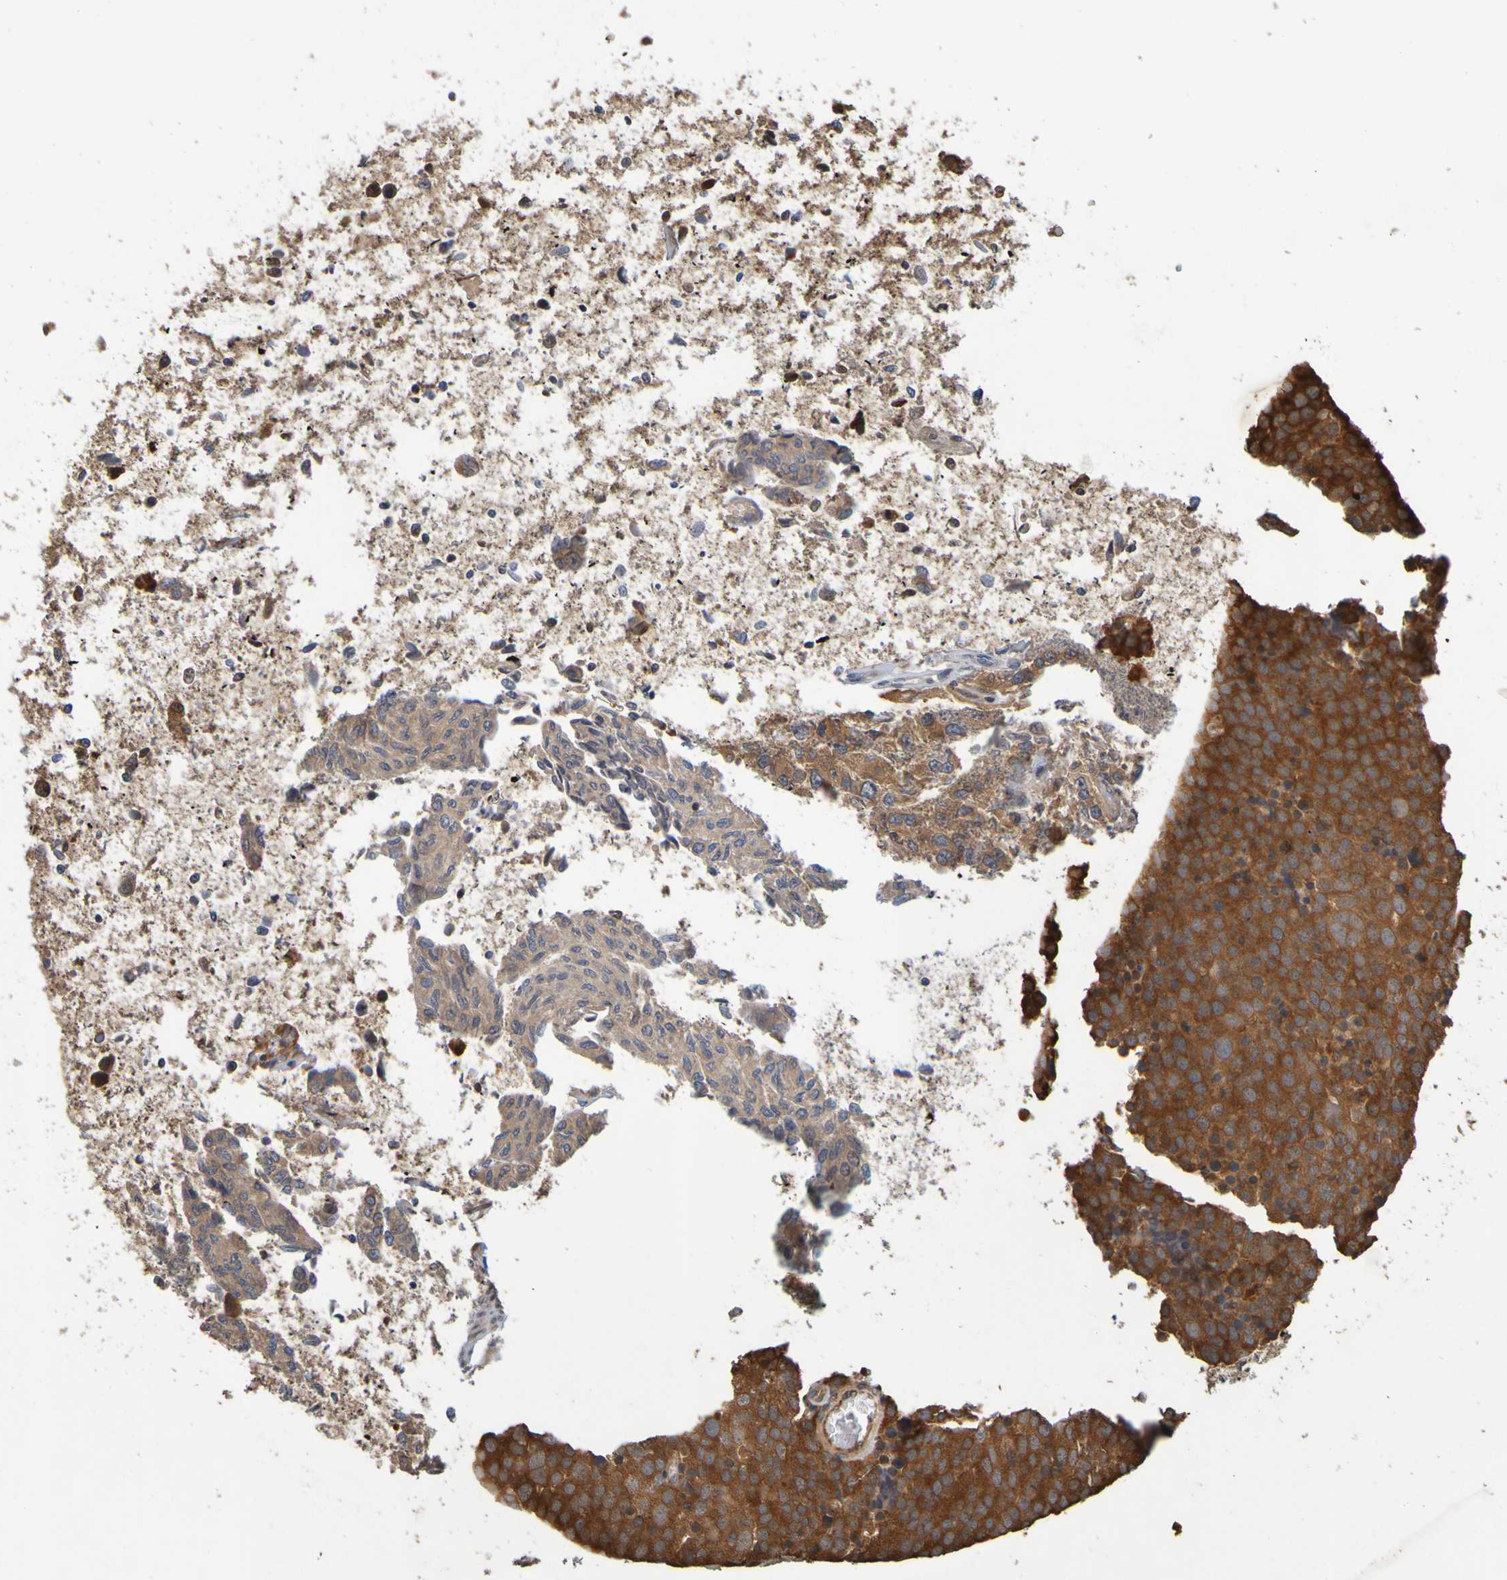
{"staining": {"intensity": "strong", "quantity": ">75%", "location": "cytoplasmic/membranous"}, "tissue": "testis cancer", "cell_type": "Tumor cells", "image_type": "cancer", "snomed": [{"axis": "morphology", "description": "Seminoma, NOS"}, {"axis": "topography", "description": "Testis"}], "caption": "Protein expression analysis of human testis cancer (seminoma) reveals strong cytoplasmic/membranous staining in about >75% of tumor cells.", "gene": "OCRL", "patient": {"sex": "male", "age": 71}}